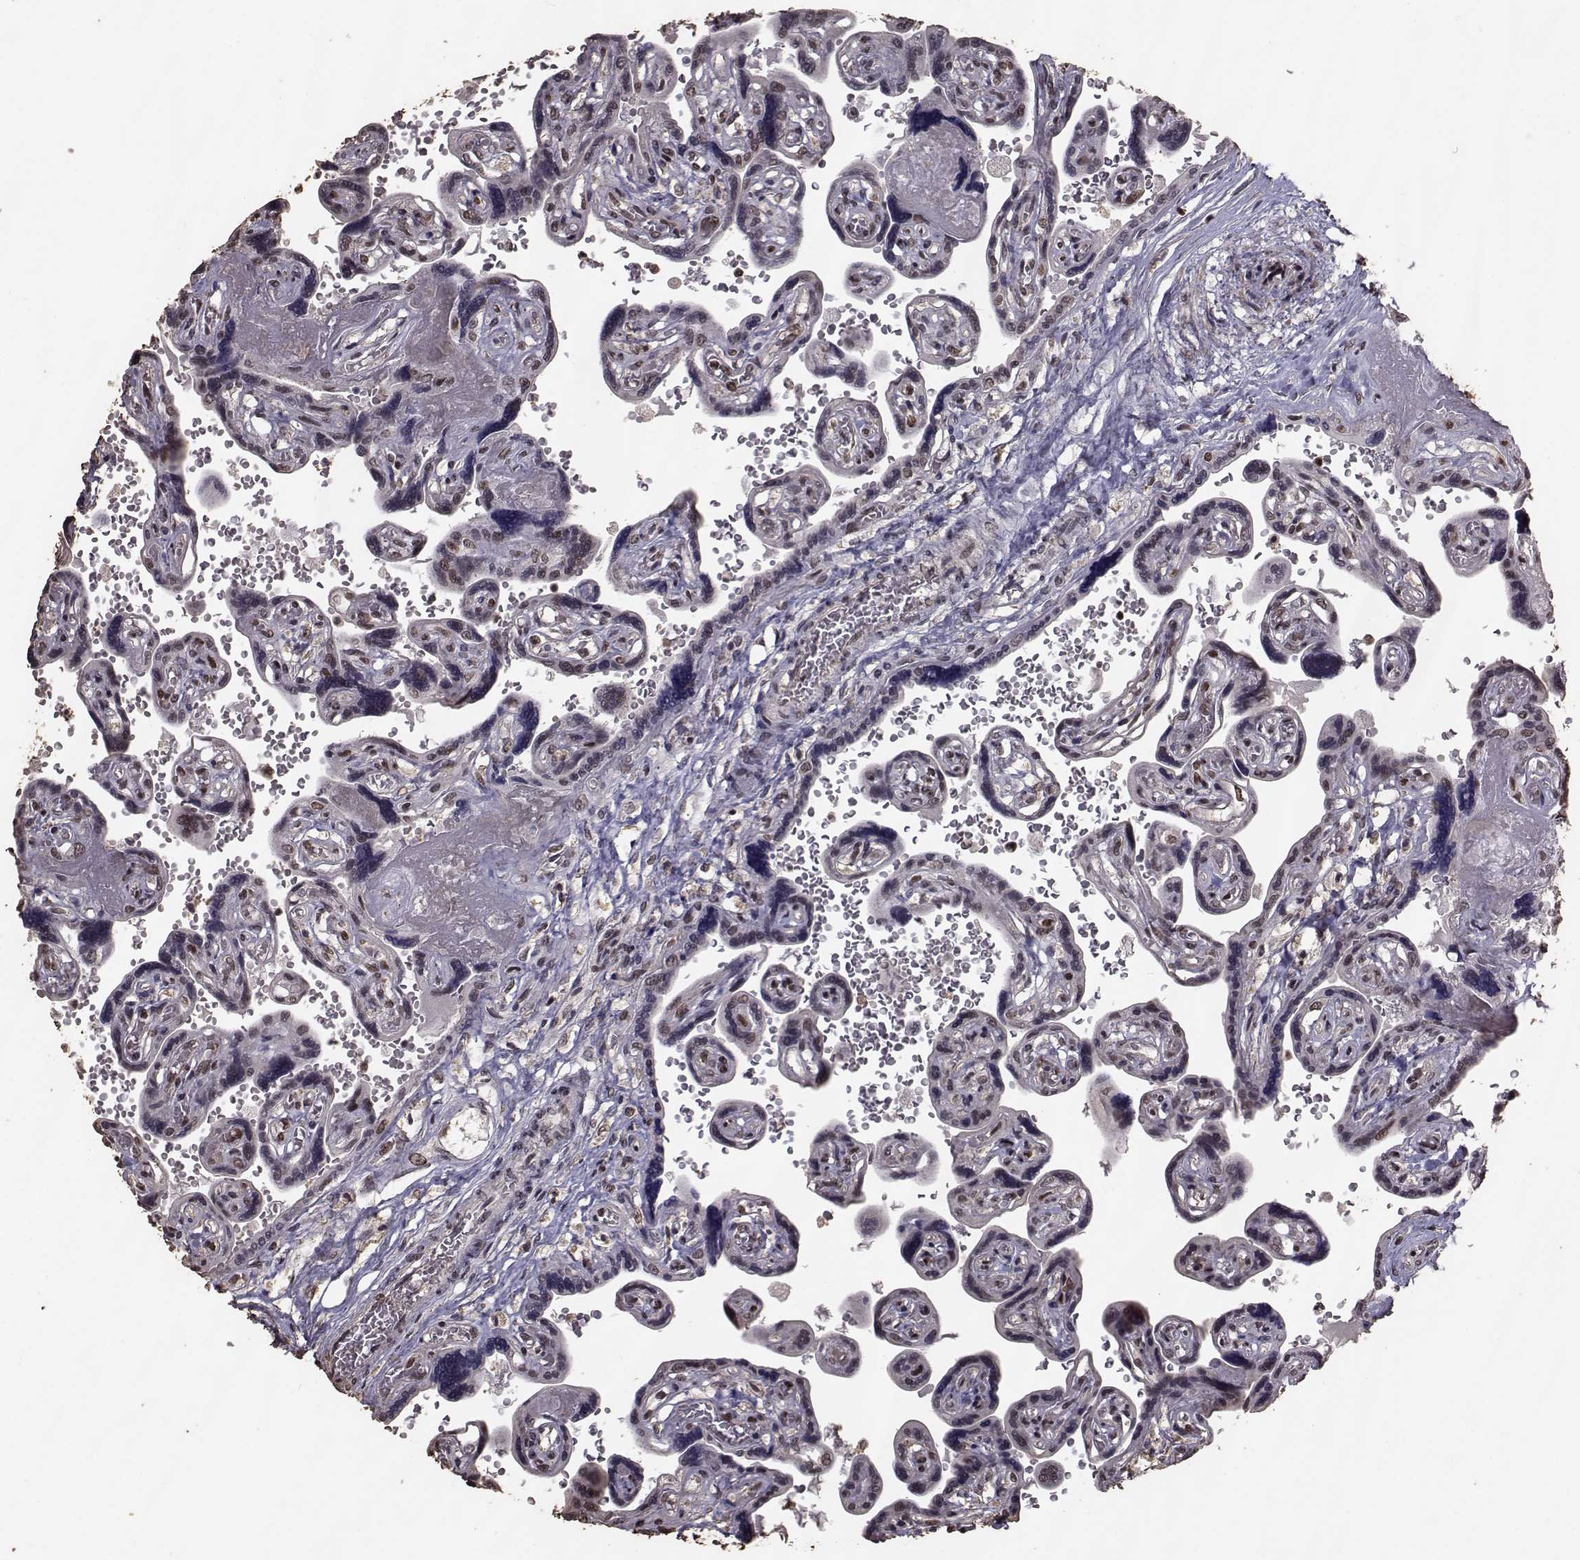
{"staining": {"intensity": "strong", "quantity": ">75%", "location": "cytoplasmic/membranous,nuclear"}, "tissue": "placenta", "cell_type": "Decidual cells", "image_type": "normal", "snomed": [{"axis": "morphology", "description": "Normal tissue, NOS"}, {"axis": "topography", "description": "Placenta"}], "caption": "An IHC micrograph of unremarkable tissue is shown. Protein staining in brown shows strong cytoplasmic/membranous,nuclear positivity in placenta within decidual cells.", "gene": "SF1", "patient": {"sex": "female", "age": 32}}